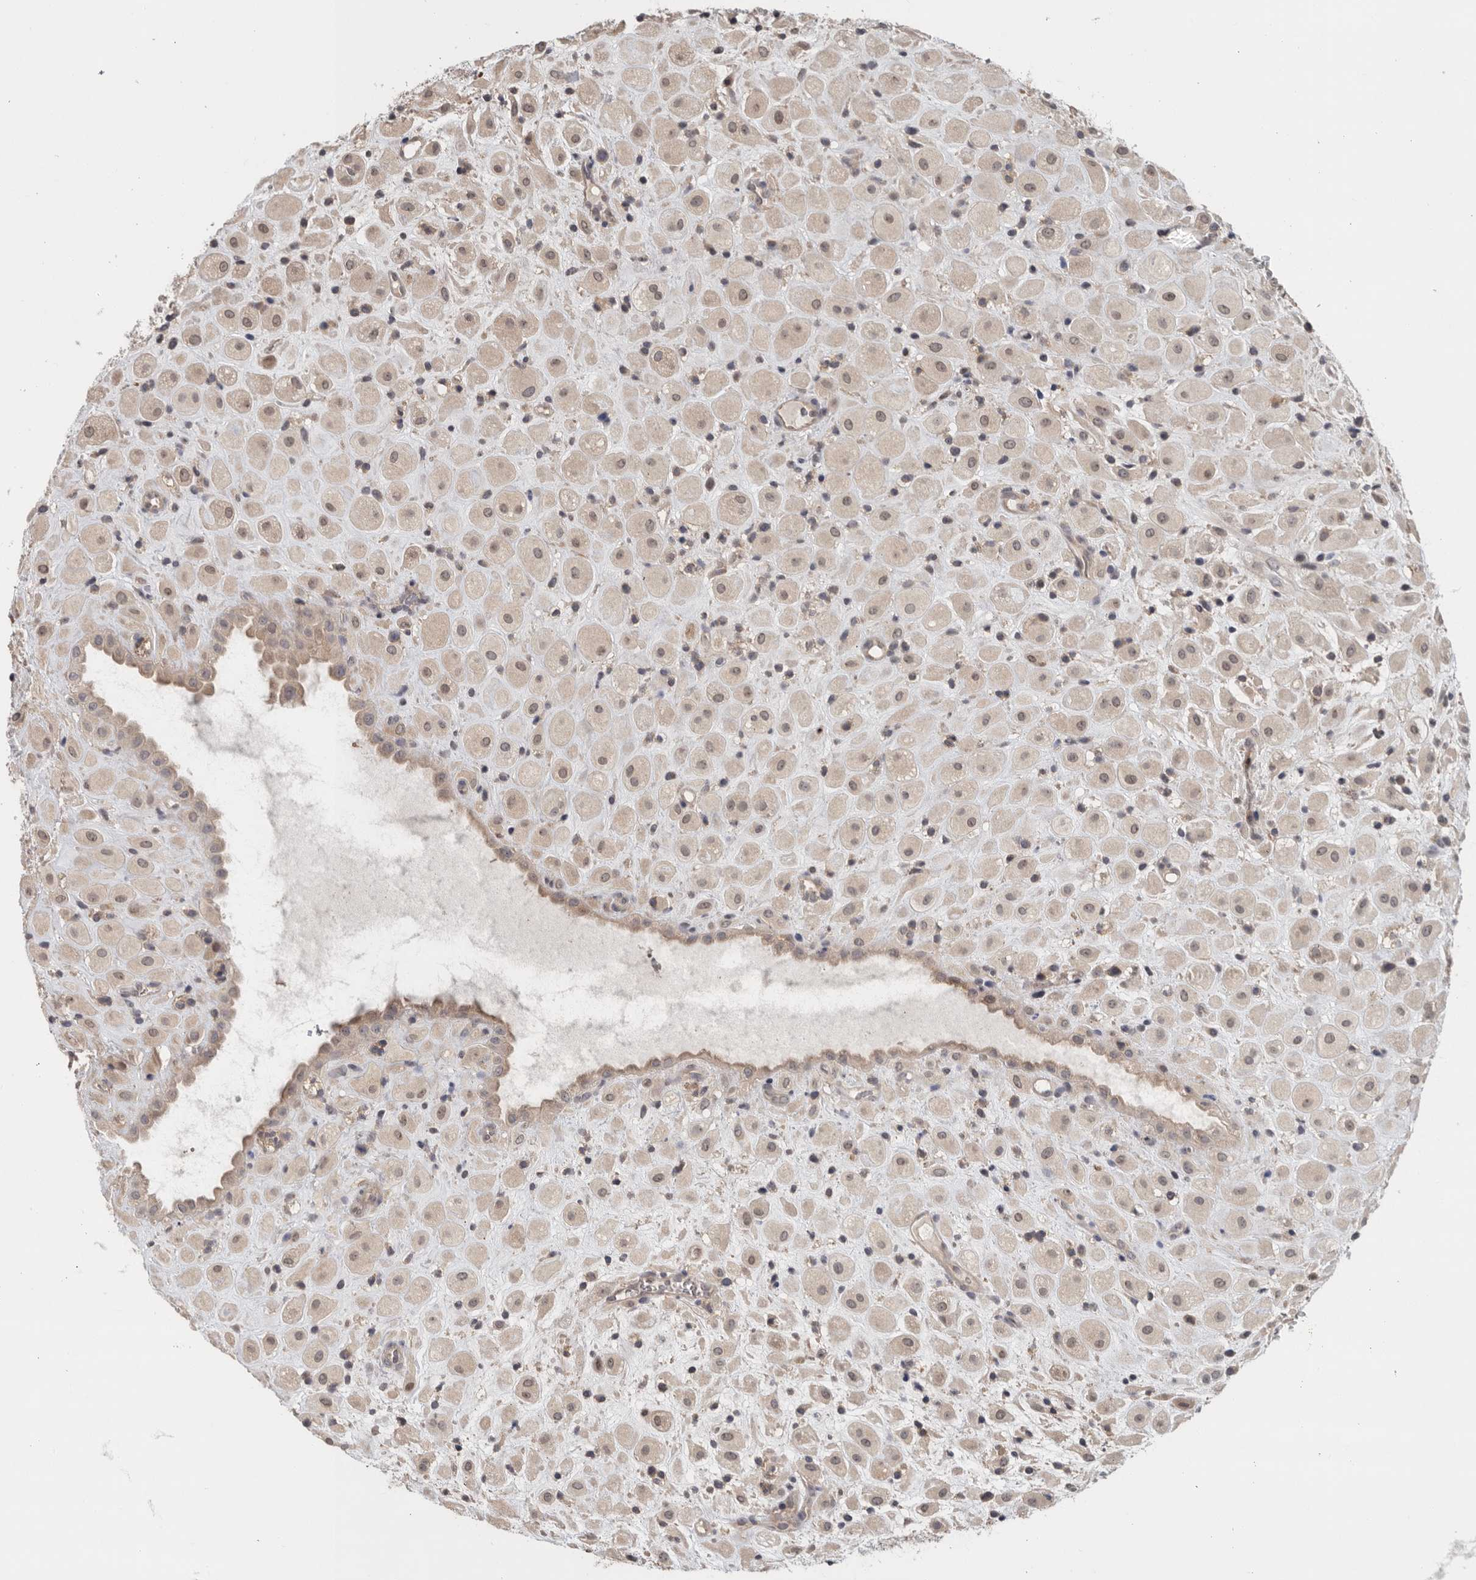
{"staining": {"intensity": "weak", "quantity": ">75%", "location": "cytoplasmic/membranous,nuclear"}, "tissue": "placenta", "cell_type": "Decidual cells", "image_type": "normal", "snomed": [{"axis": "morphology", "description": "Normal tissue, NOS"}, {"axis": "topography", "description": "Placenta"}], "caption": "Weak cytoplasmic/membranous,nuclear positivity is identified in about >75% of decidual cells in normal placenta. (DAB = brown stain, brightfield microscopy at high magnification).", "gene": "KLK5", "patient": {"sex": "female", "age": 35}}